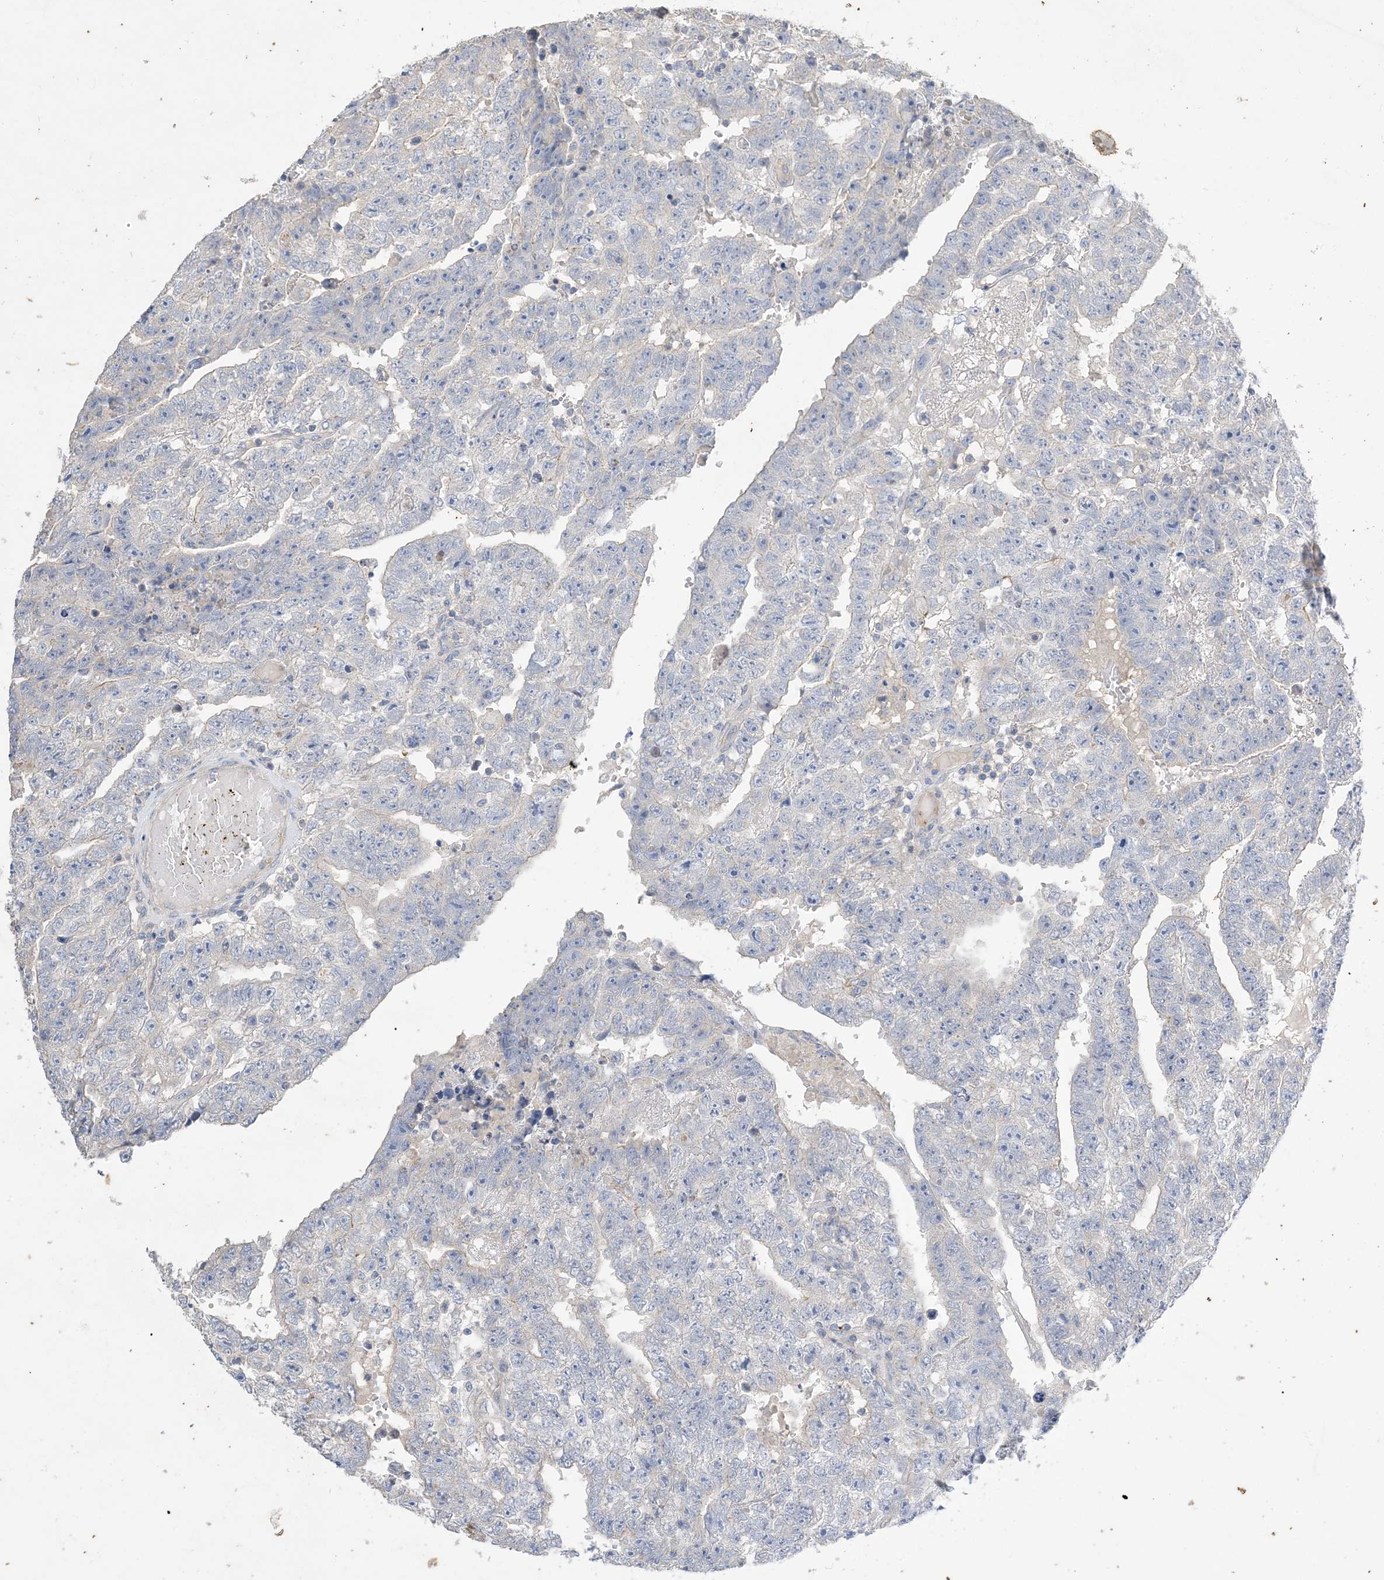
{"staining": {"intensity": "negative", "quantity": "none", "location": "none"}, "tissue": "testis cancer", "cell_type": "Tumor cells", "image_type": "cancer", "snomed": [{"axis": "morphology", "description": "Carcinoma, Embryonal, NOS"}, {"axis": "topography", "description": "Testis"}], "caption": "Image shows no protein staining in tumor cells of embryonal carcinoma (testis) tissue.", "gene": "KPRP", "patient": {"sex": "male", "age": 25}}